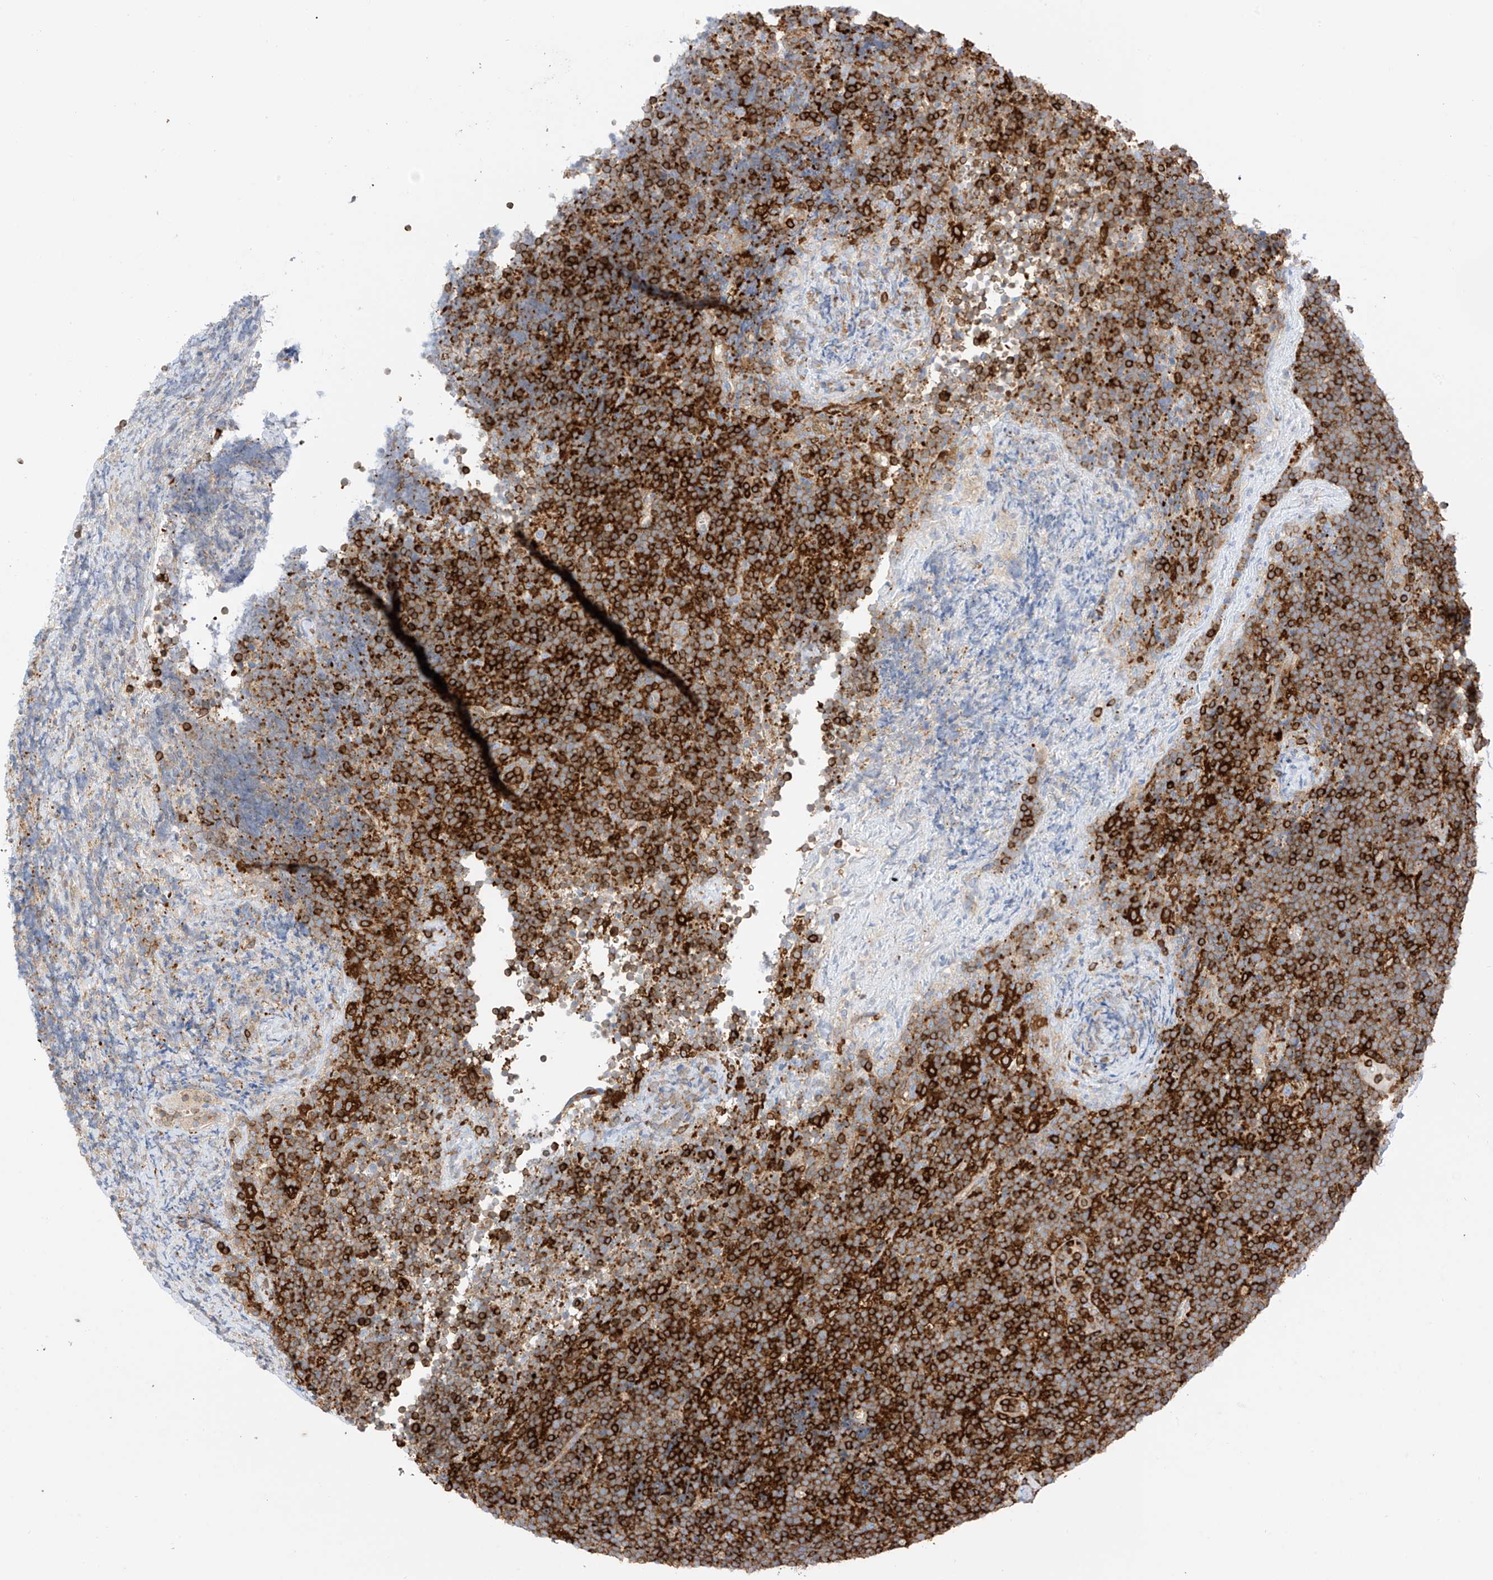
{"staining": {"intensity": "strong", "quantity": ">75%", "location": "cytoplasmic/membranous"}, "tissue": "lymphoma", "cell_type": "Tumor cells", "image_type": "cancer", "snomed": [{"axis": "morphology", "description": "Malignant lymphoma, non-Hodgkin's type, High grade"}, {"axis": "topography", "description": "Lymph node"}], "caption": "Human malignant lymphoma, non-Hodgkin's type (high-grade) stained with a brown dye displays strong cytoplasmic/membranous positive staining in approximately >75% of tumor cells.", "gene": "ARHGAP25", "patient": {"sex": "male", "age": 13}}